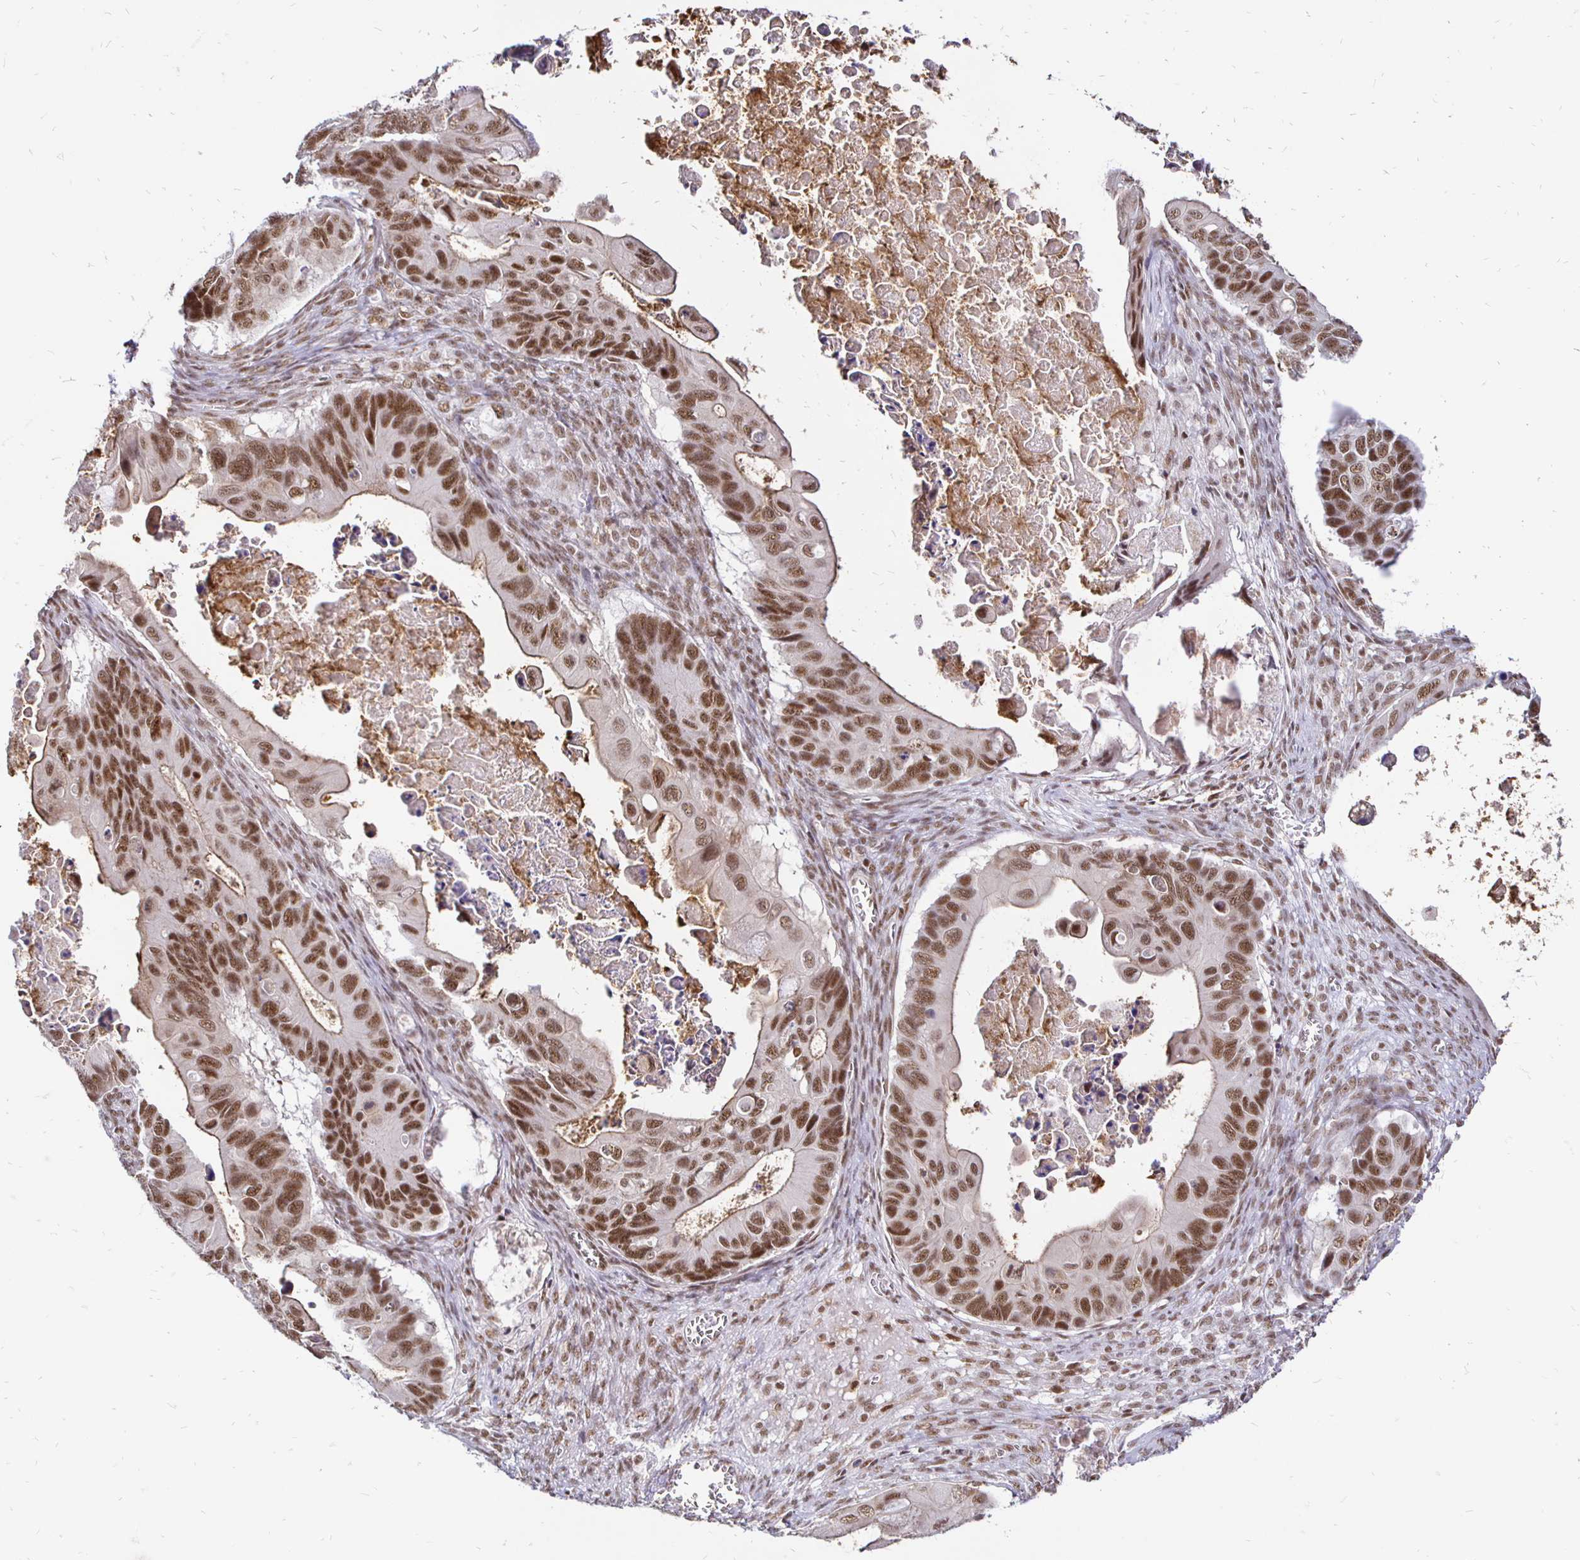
{"staining": {"intensity": "moderate", "quantity": ">75%", "location": "cytoplasmic/membranous,nuclear"}, "tissue": "ovarian cancer", "cell_type": "Tumor cells", "image_type": "cancer", "snomed": [{"axis": "morphology", "description": "Cystadenocarcinoma, mucinous, NOS"}, {"axis": "topography", "description": "Ovary"}], "caption": "Mucinous cystadenocarcinoma (ovarian) stained with immunohistochemistry displays moderate cytoplasmic/membranous and nuclear positivity in approximately >75% of tumor cells. The staining was performed using DAB (3,3'-diaminobenzidine), with brown indicating positive protein expression. Nuclei are stained blue with hematoxylin.", "gene": "SIN3A", "patient": {"sex": "female", "age": 64}}